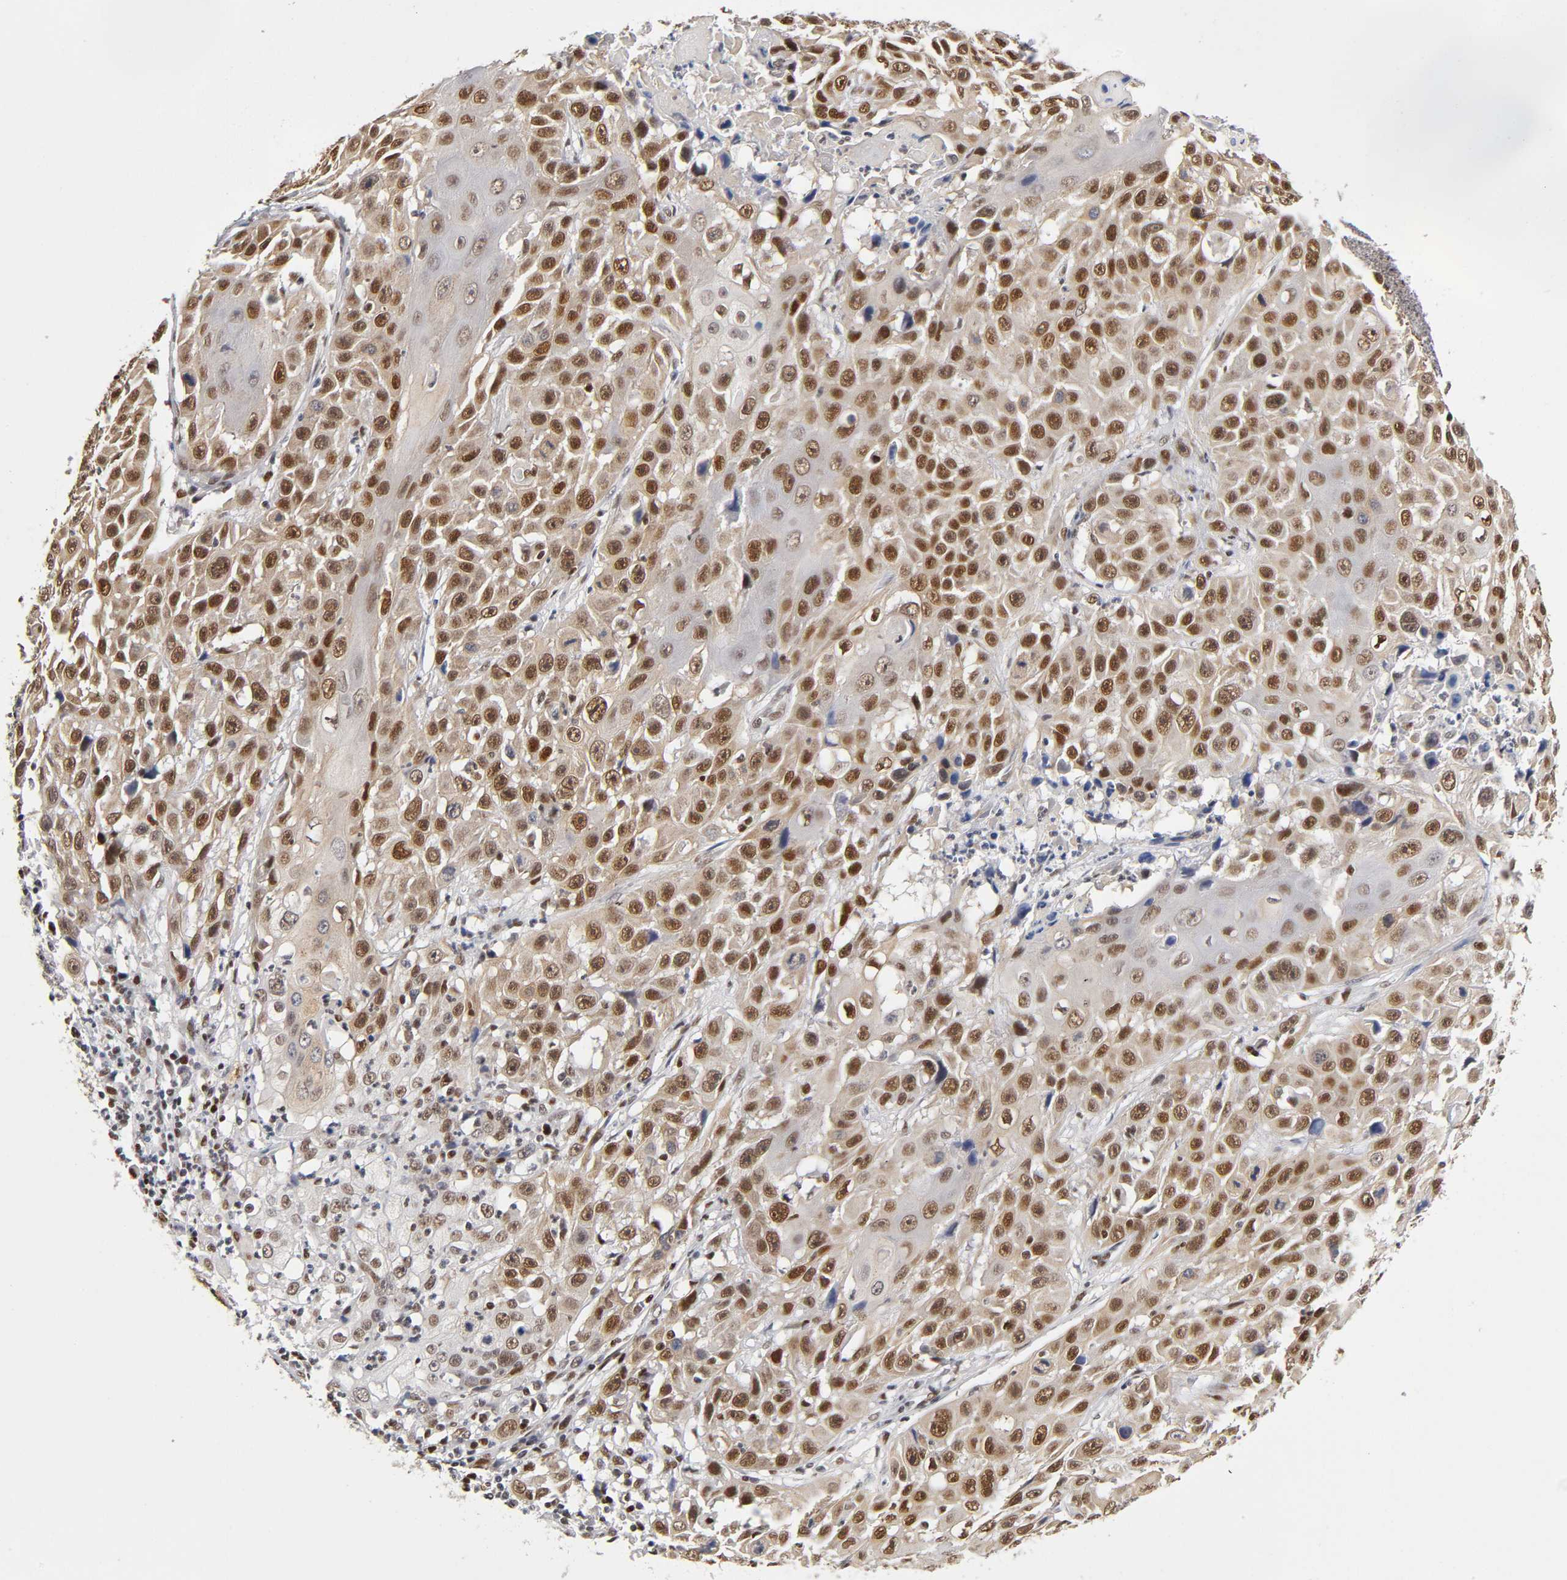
{"staining": {"intensity": "strong", "quantity": ">75%", "location": "cytoplasmic/membranous,nuclear"}, "tissue": "cervical cancer", "cell_type": "Tumor cells", "image_type": "cancer", "snomed": [{"axis": "morphology", "description": "Squamous cell carcinoma, NOS"}, {"axis": "topography", "description": "Cervix"}], "caption": "Cervical squamous cell carcinoma tissue exhibits strong cytoplasmic/membranous and nuclear staining in approximately >75% of tumor cells", "gene": "NR3C1", "patient": {"sex": "female", "age": 39}}